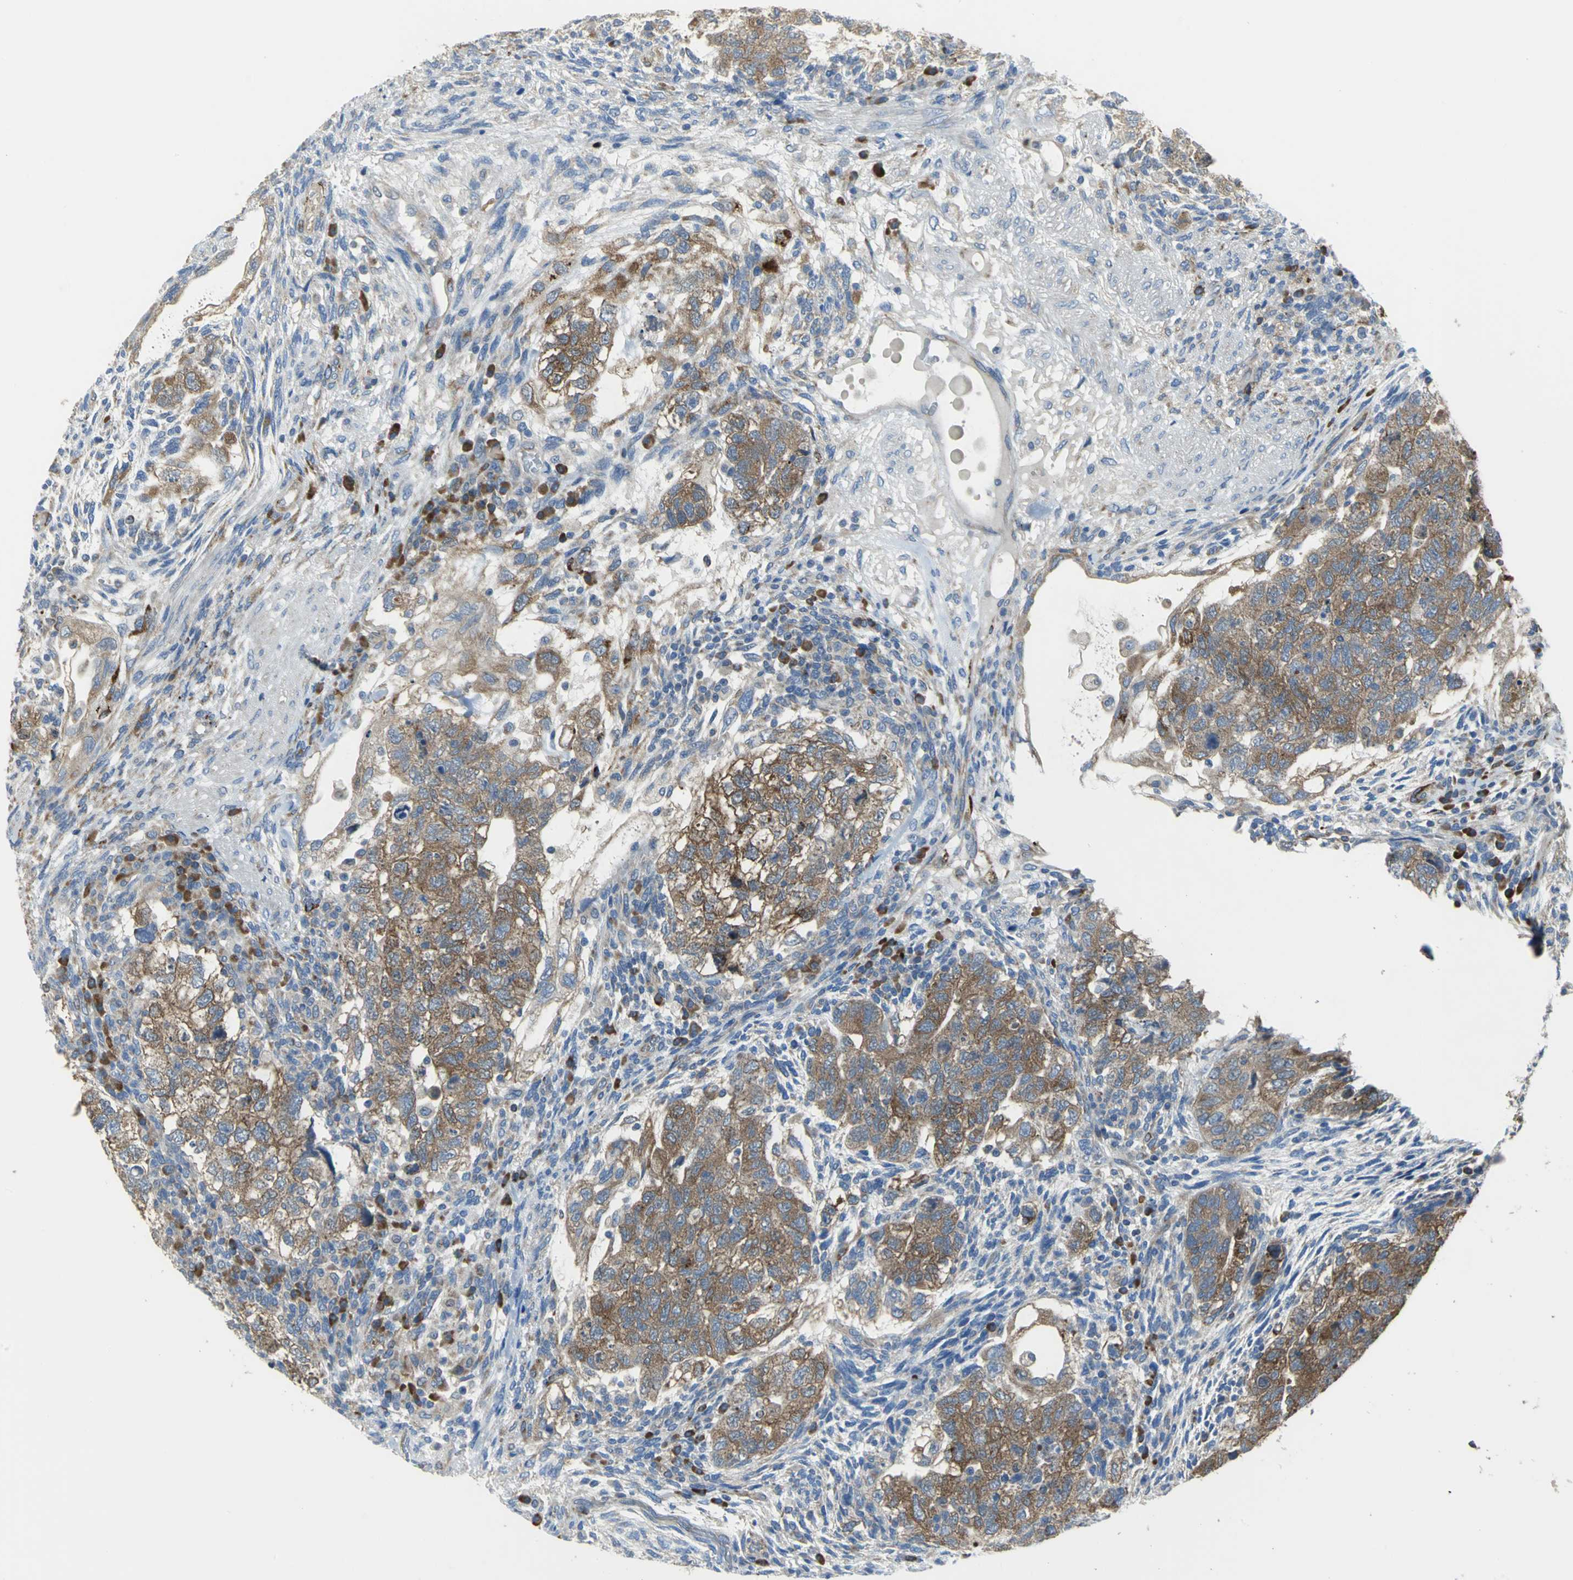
{"staining": {"intensity": "moderate", "quantity": ">75%", "location": "cytoplasmic/membranous"}, "tissue": "testis cancer", "cell_type": "Tumor cells", "image_type": "cancer", "snomed": [{"axis": "morphology", "description": "Normal tissue, NOS"}, {"axis": "morphology", "description": "Carcinoma, Embryonal, NOS"}, {"axis": "topography", "description": "Testis"}], "caption": "Testis cancer stained with DAB immunohistochemistry (IHC) displays medium levels of moderate cytoplasmic/membranous positivity in about >75% of tumor cells. (DAB (3,3'-diaminobenzidine) IHC with brightfield microscopy, high magnification).", "gene": "EIF5A", "patient": {"sex": "male", "age": 36}}